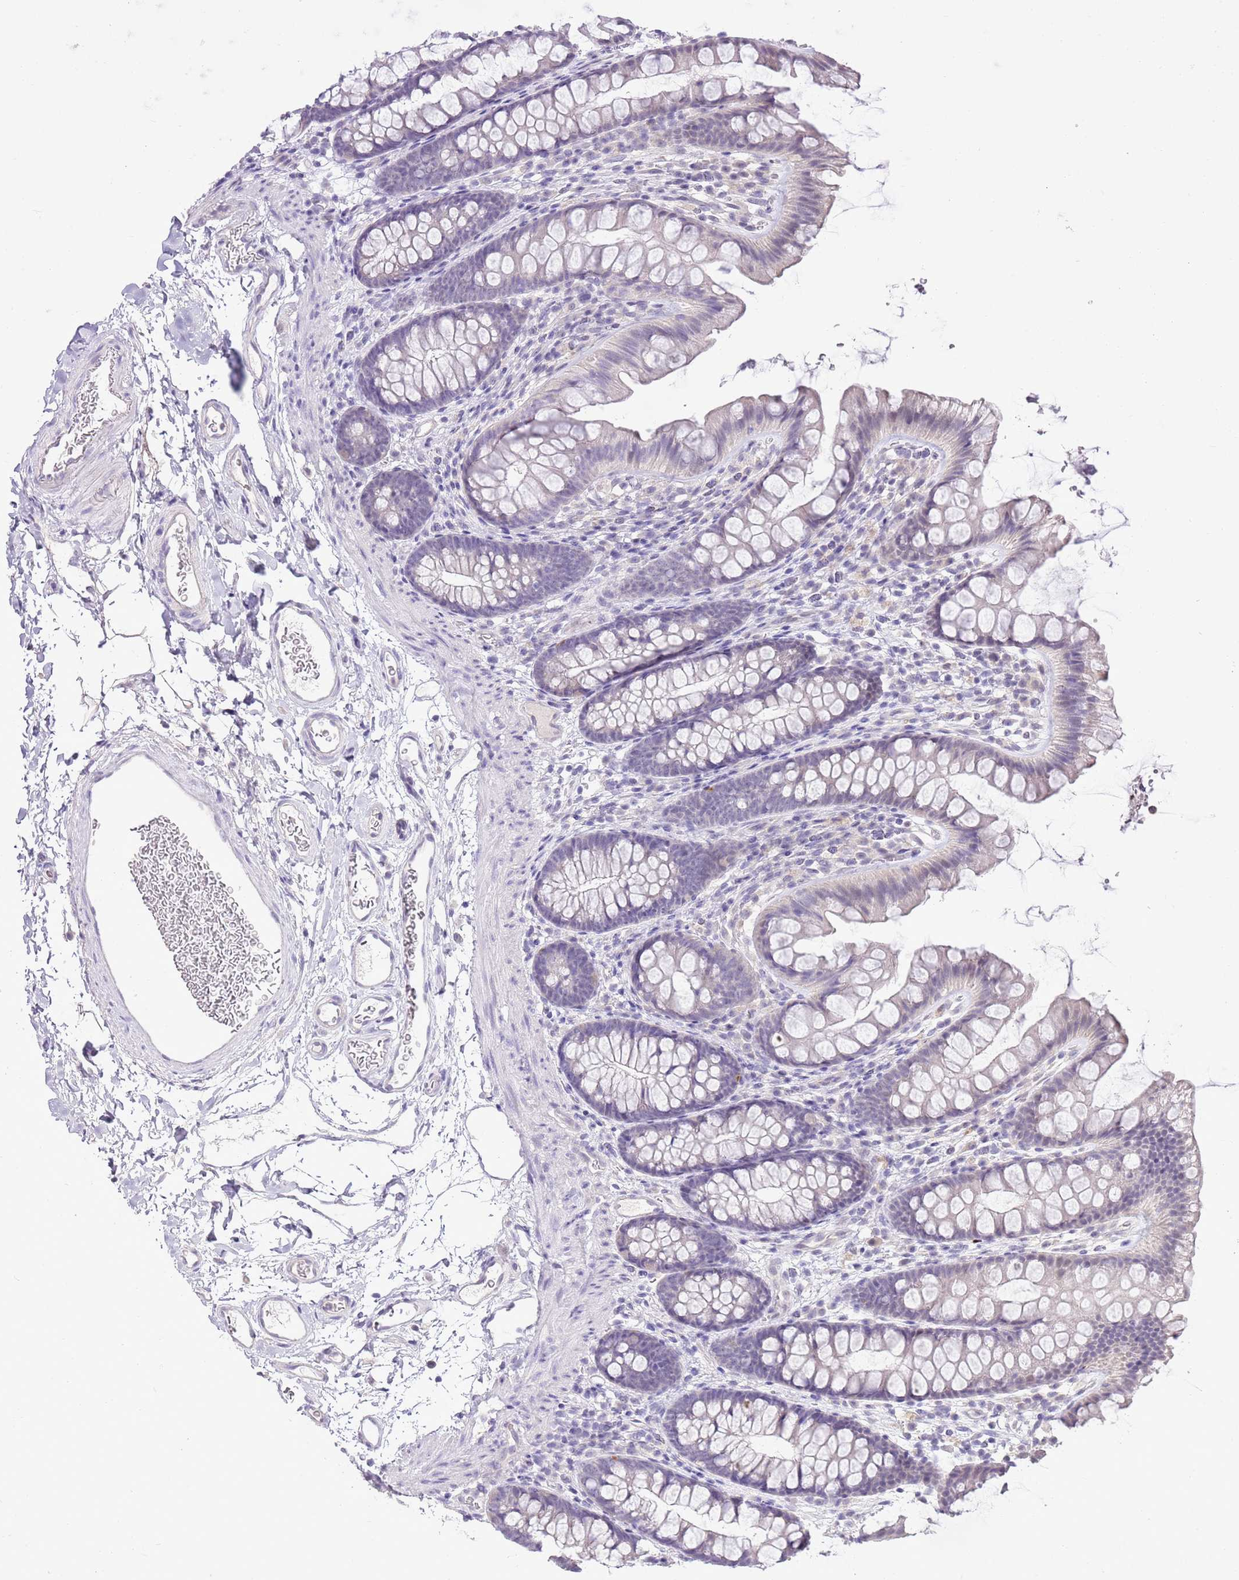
{"staining": {"intensity": "negative", "quantity": "none", "location": "none"}, "tissue": "colon", "cell_type": "Endothelial cells", "image_type": "normal", "snomed": [{"axis": "morphology", "description": "Normal tissue, NOS"}, {"axis": "topography", "description": "Colon"}], "caption": "Immunohistochemistry of unremarkable human colon displays no positivity in endothelial cells.", "gene": "XPO7", "patient": {"sex": "female", "age": 62}}